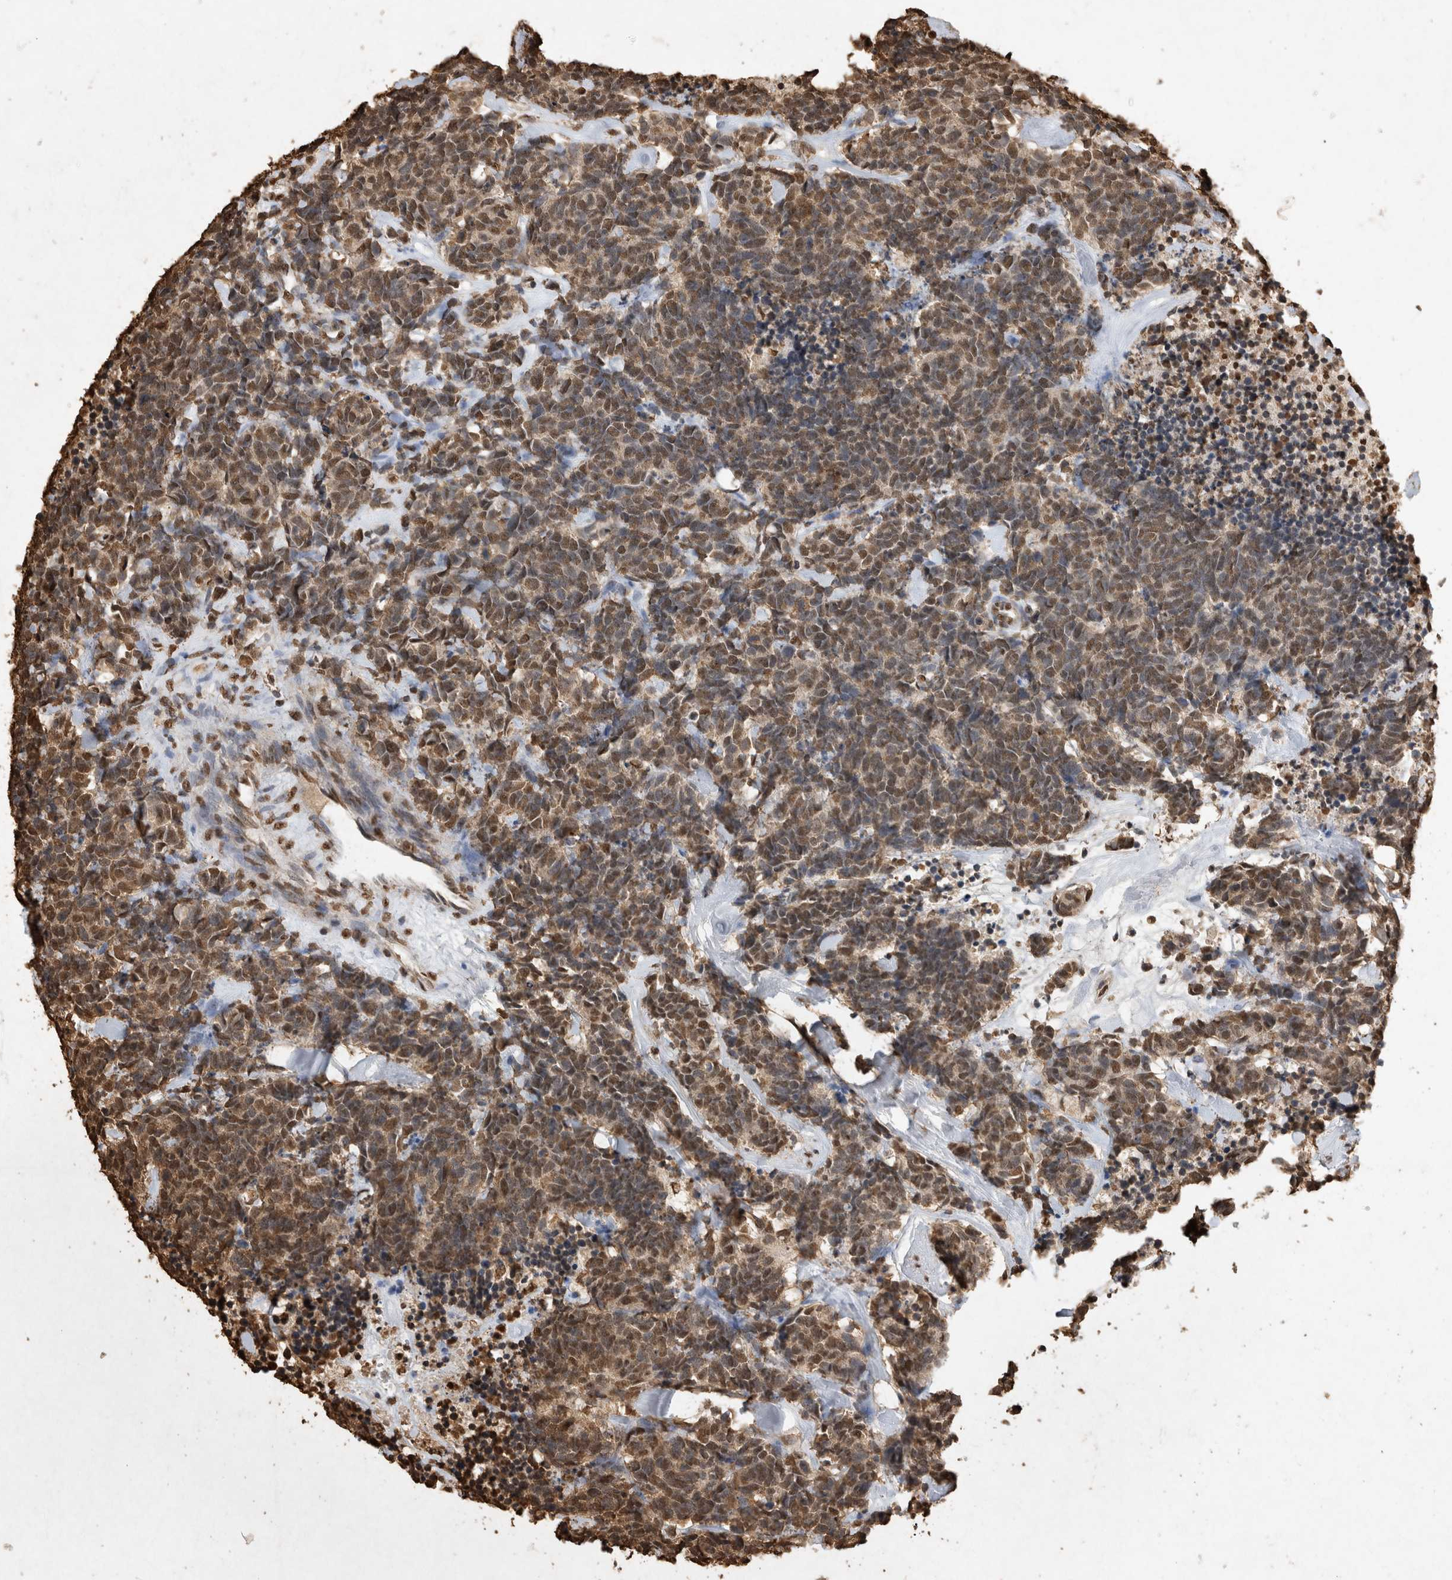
{"staining": {"intensity": "moderate", "quantity": "25%-75%", "location": "nuclear"}, "tissue": "carcinoid", "cell_type": "Tumor cells", "image_type": "cancer", "snomed": [{"axis": "morphology", "description": "Carcinoma, NOS"}, {"axis": "morphology", "description": "Carcinoid, malignant, NOS"}, {"axis": "topography", "description": "Urinary bladder"}], "caption": "Moderate nuclear staining for a protein is seen in about 25%-75% of tumor cells of carcinoid (malignant) using immunohistochemistry.", "gene": "OAS2", "patient": {"sex": "male", "age": 57}}